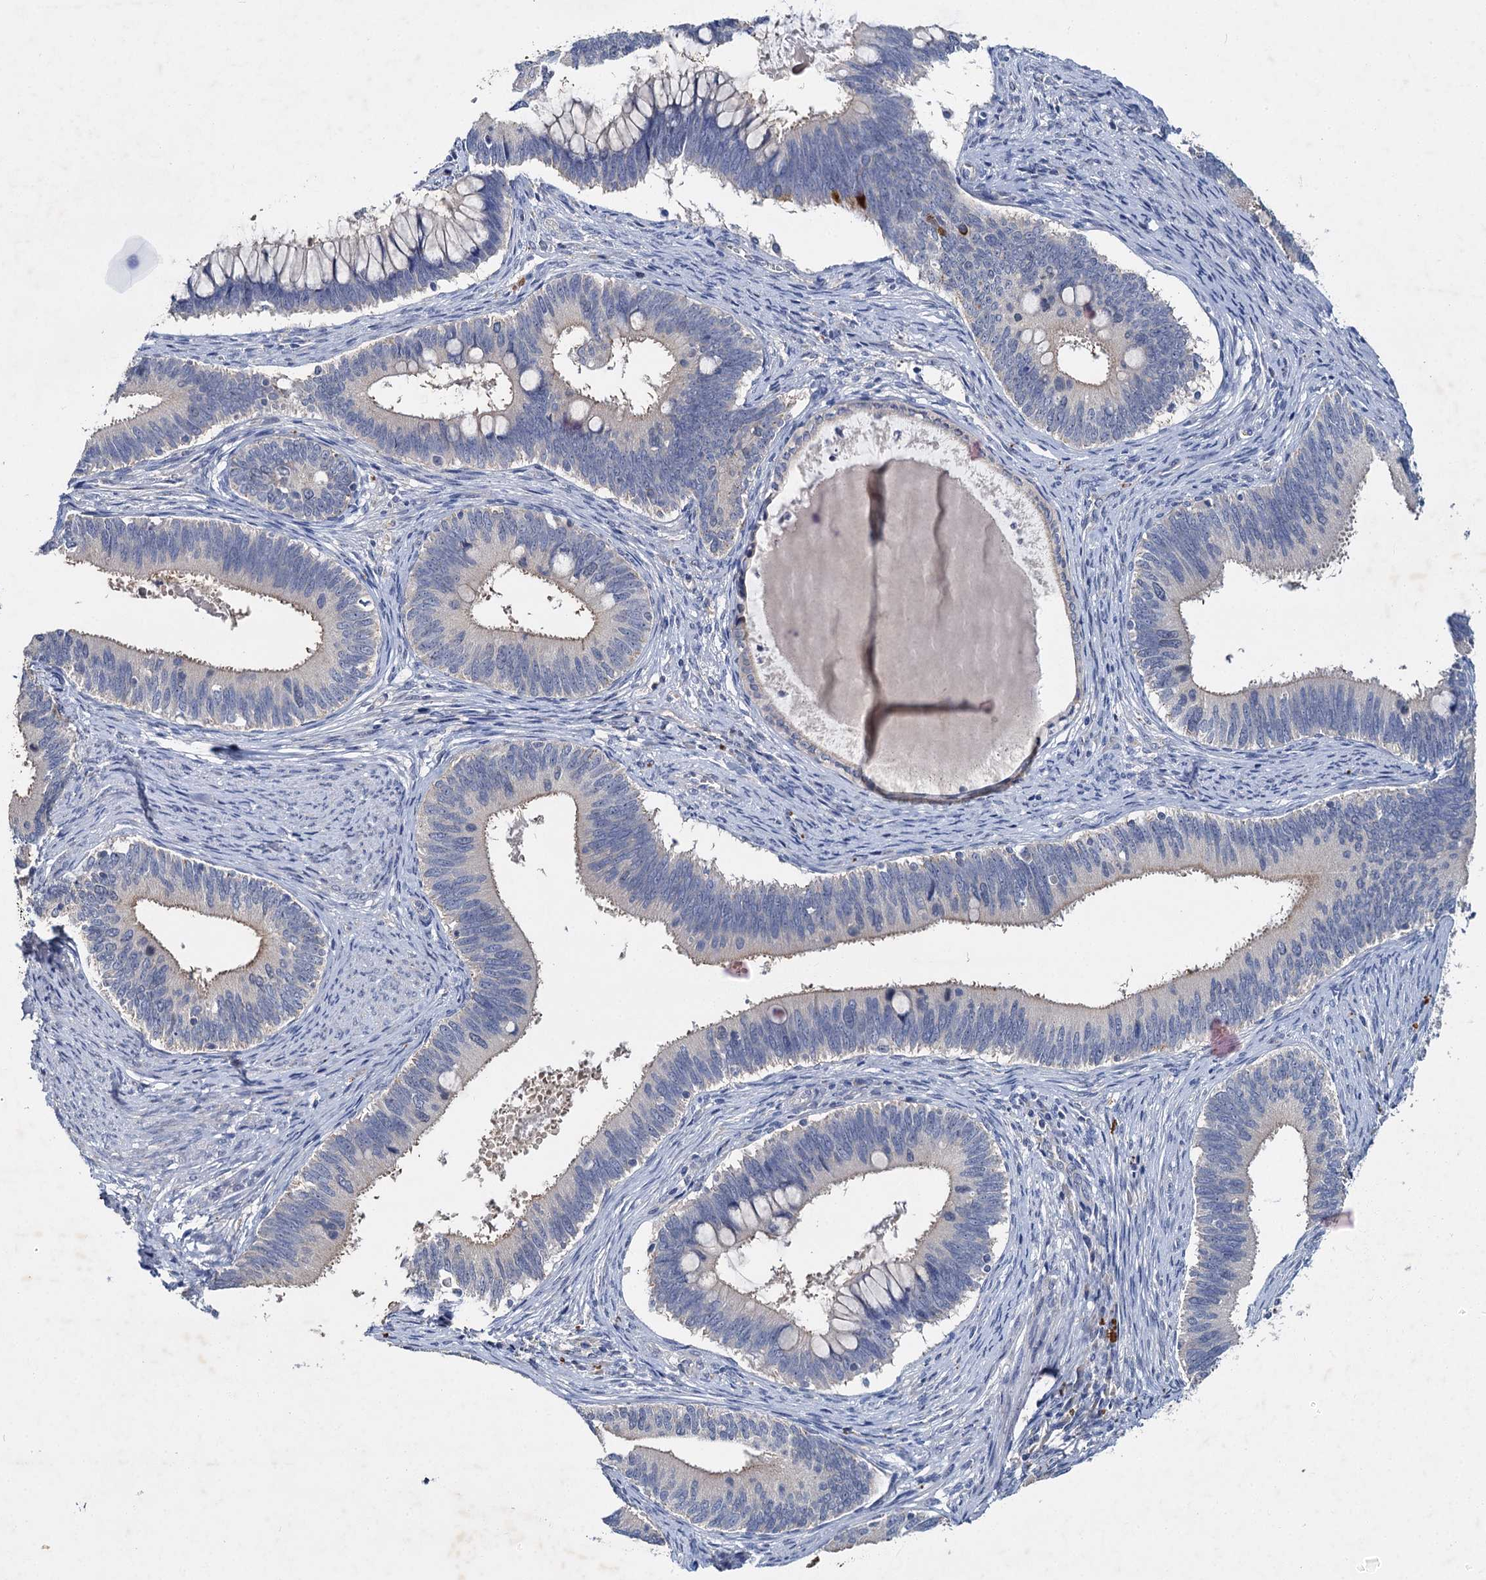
{"staining": {"intensity": "negative", "quantity": "none", "location": "none"}, "tissue": "cervical cancer", "cell_type": "Tumor cells", "image_type": "cancer", "snomed": [{"axis": "morphology", "description": "Adenocarcinoma, NOS"}, {"axis": "topography", "description": "Cervix"}], "caption": "Histopathology image shows no protein staining in tumor cells of cervical adenocarcinoma tissue.", "gene": "ATP9A", "patient": {"sex": "female", "age": 42}}